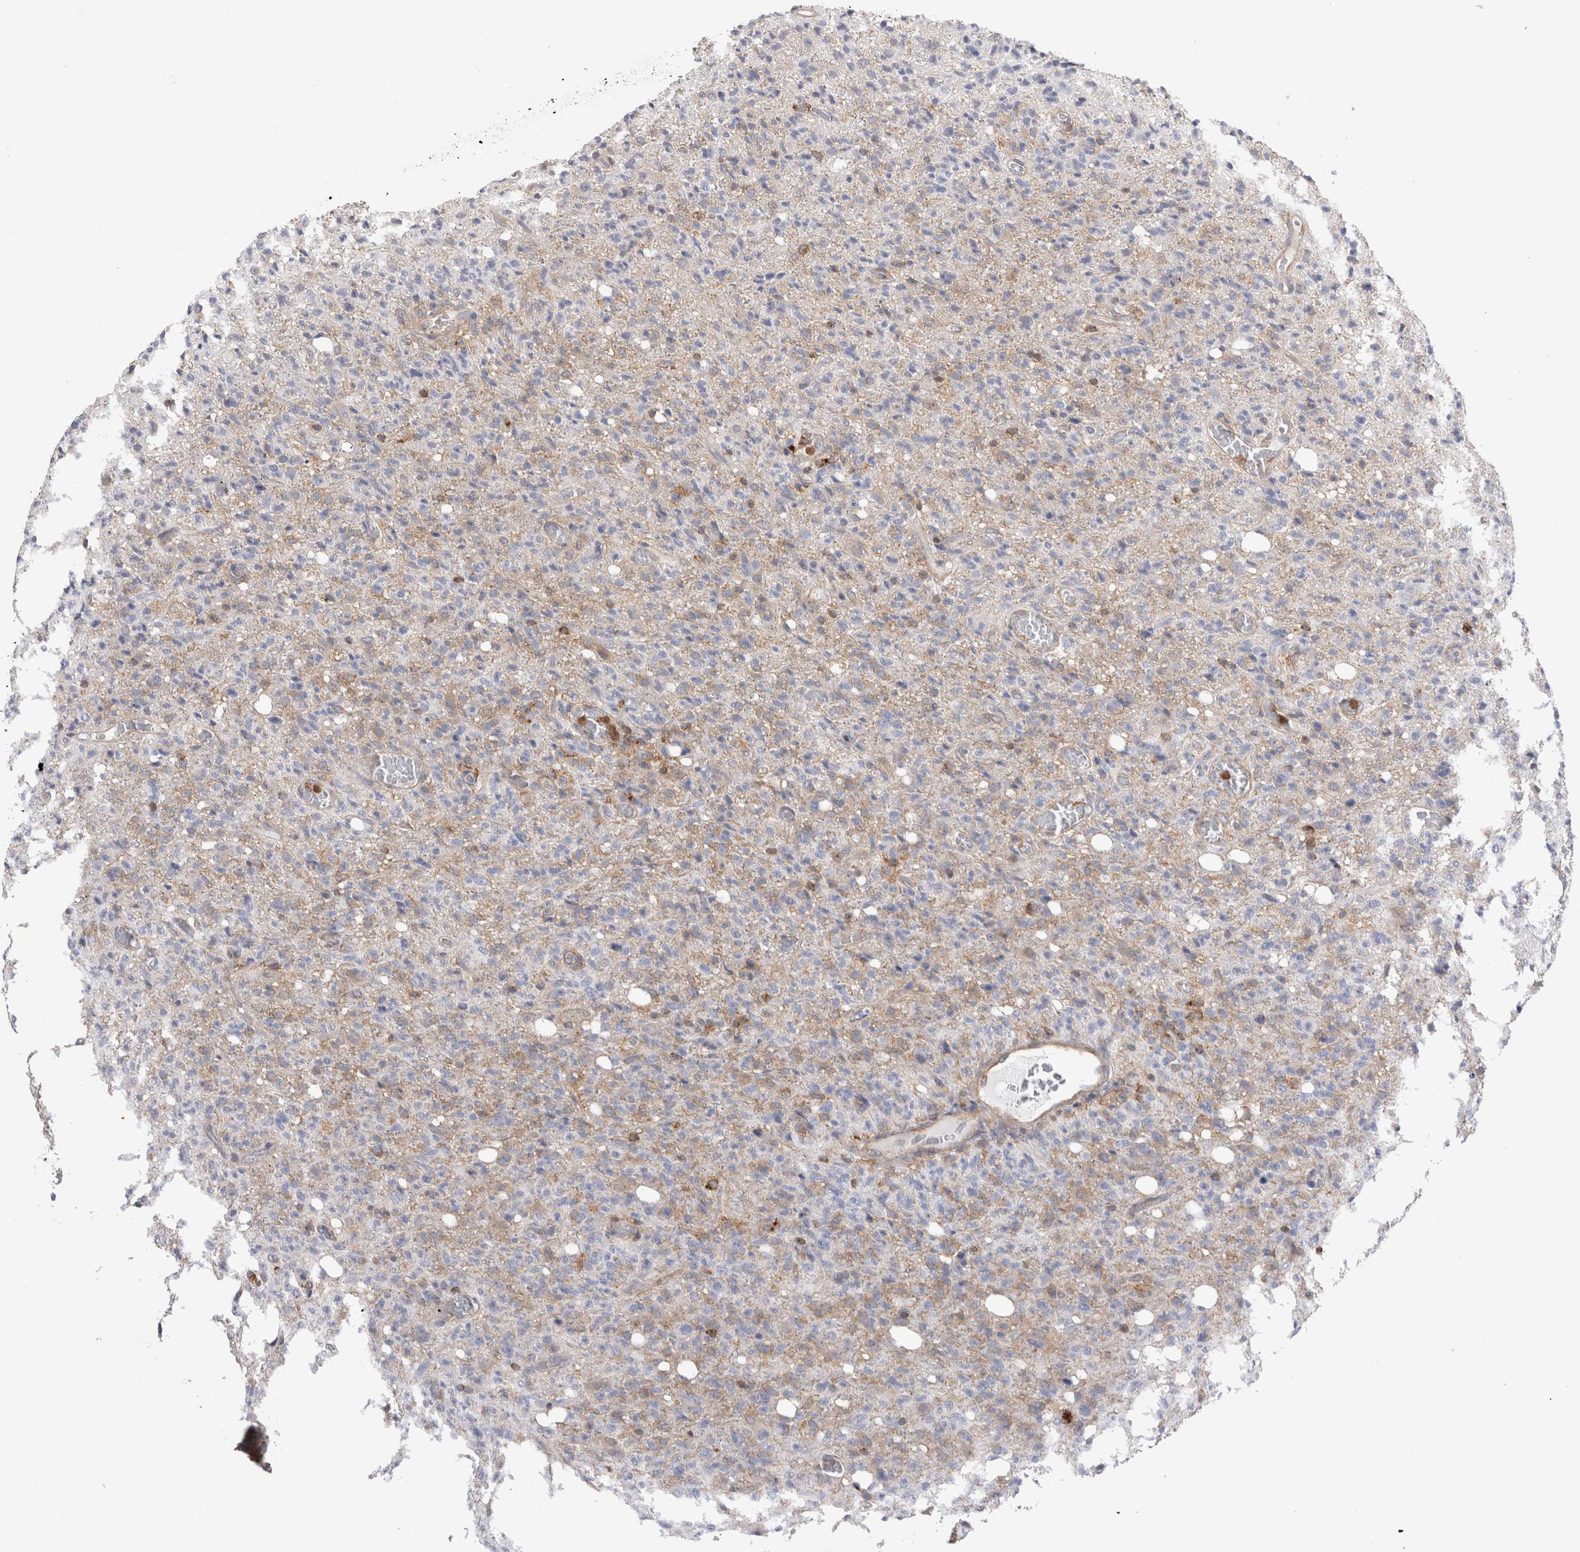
{"staining": {"intensity": "weak", "quantity": "<25%", "location": "cytoplasmic/membranous"}, "tissue": "glioma", "cell_type": "Tumor cells", "image_type": "cancer", "snomed": [{"axis": "morphology", "description": "Glioma, malignant, High grade"}, {"axis": "topography", "description": "Brain"}], "caption": "Glioma was stained to show a protein in brown. There is no significant positivity in tumor cells. Nuclei are stained in blue.", "gene": "RAB11FIP1", "patient": {"sex": "female", "age": 57}}